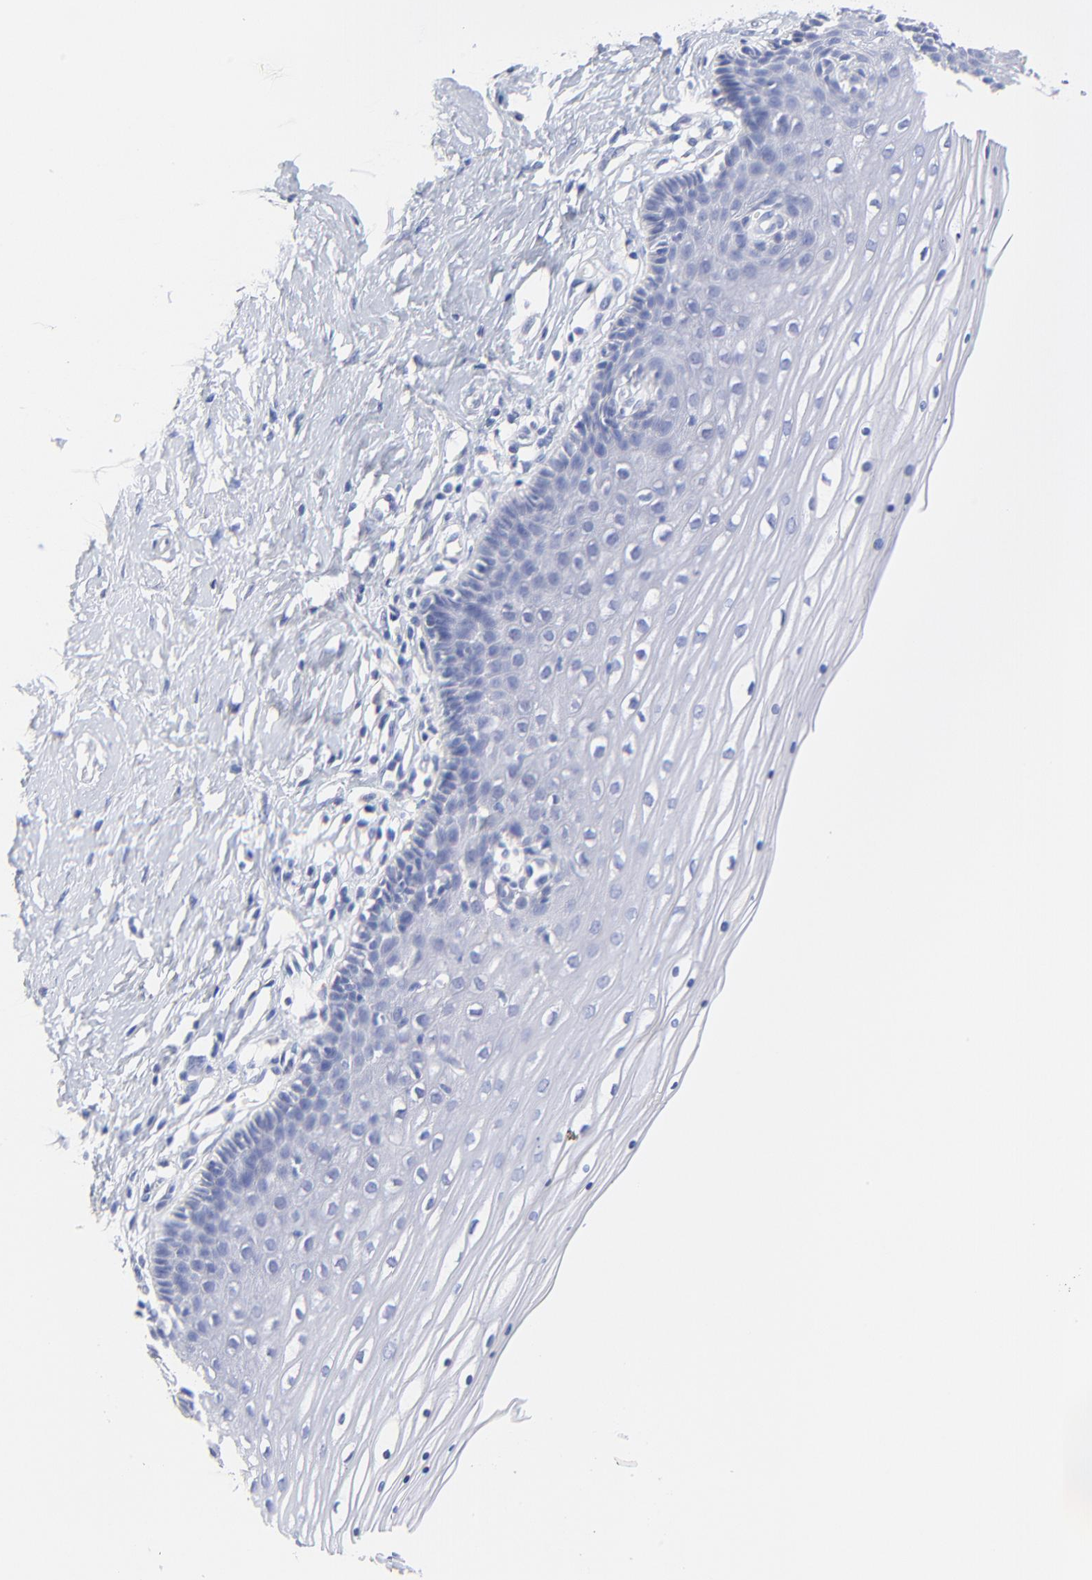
{"staining": {"intensity": "negative", "quantity": "none", "location": "none"}, "tissue": "cervix", "cell_type": "Glandular cells", "image_type": "normal", "snomed": [{"axis": "morphology", "description": "Normal tissue, NOS"}, {"axis": "topography", "description": "Cervix"}], "caption": "A histopathology image of cervix stained for a protein demonstrates no brown staining in glandular cells.", "gene": "SULT4A1", "patient": {"sex": "female", "age": 39}}